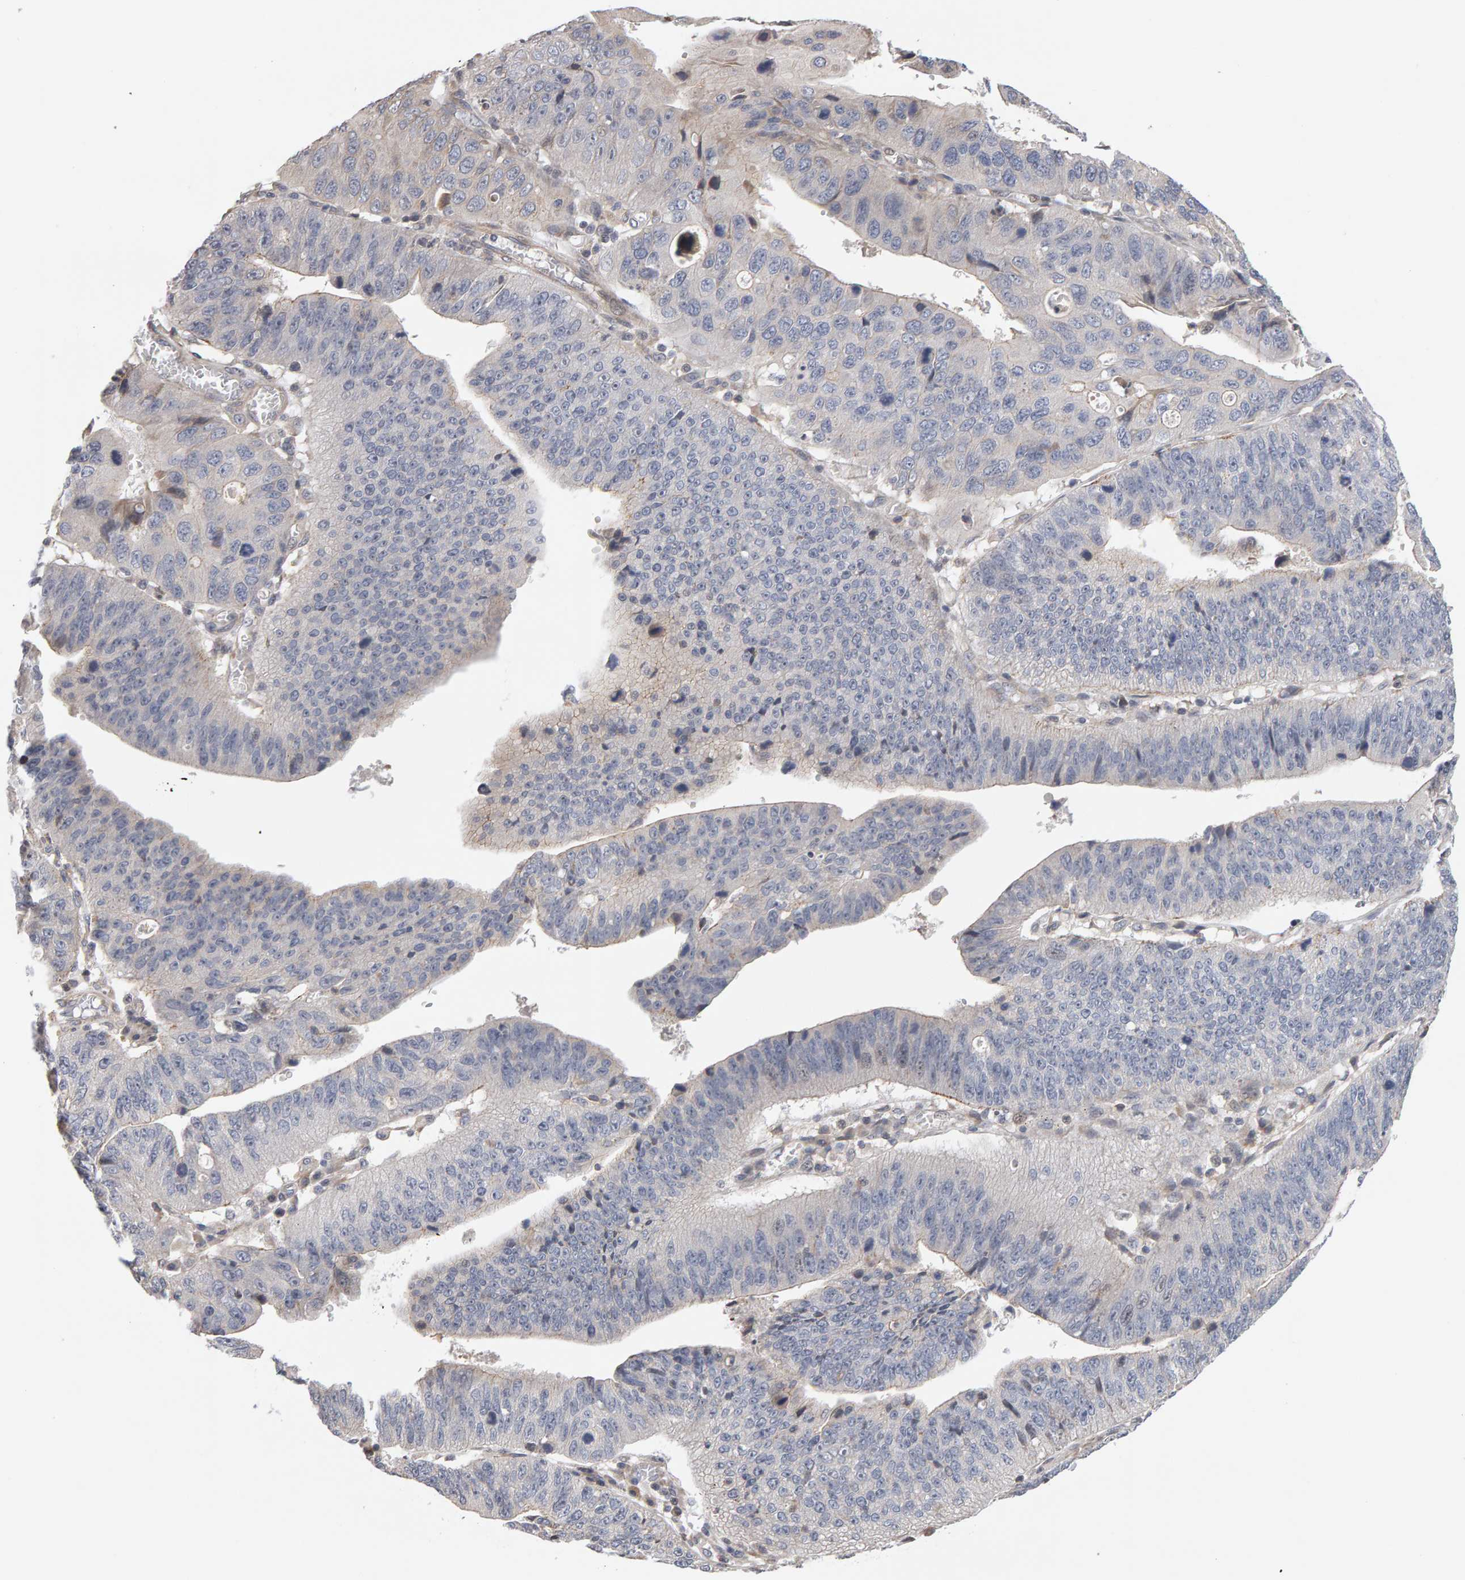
{"staining": {"intensity": "negative", "quantity": "none", "location": "none"}, "tissue": "stomach cancer", "cell_type": "Tumor cells", "image_type": "cancer", "snomed": [{"axis": "morphology", "description": "Adenocarcinoma, NOS"}, {"axis": "topography", "description": "Stomach"}], "caption": "Immunohistochemistry (IHC) micrograph of neoplastic tissue: adenocarcinoma (stomach) stained with DAB (3,3'-diaminobenzidine) exhibits no significant protein positivity in tumor cells. (Brightfield microscopy of DAB immunohistochemistry (IHC) at high magnification).", "gene": "LZTS1", "patient": {"sex": "male", "age": 59}}